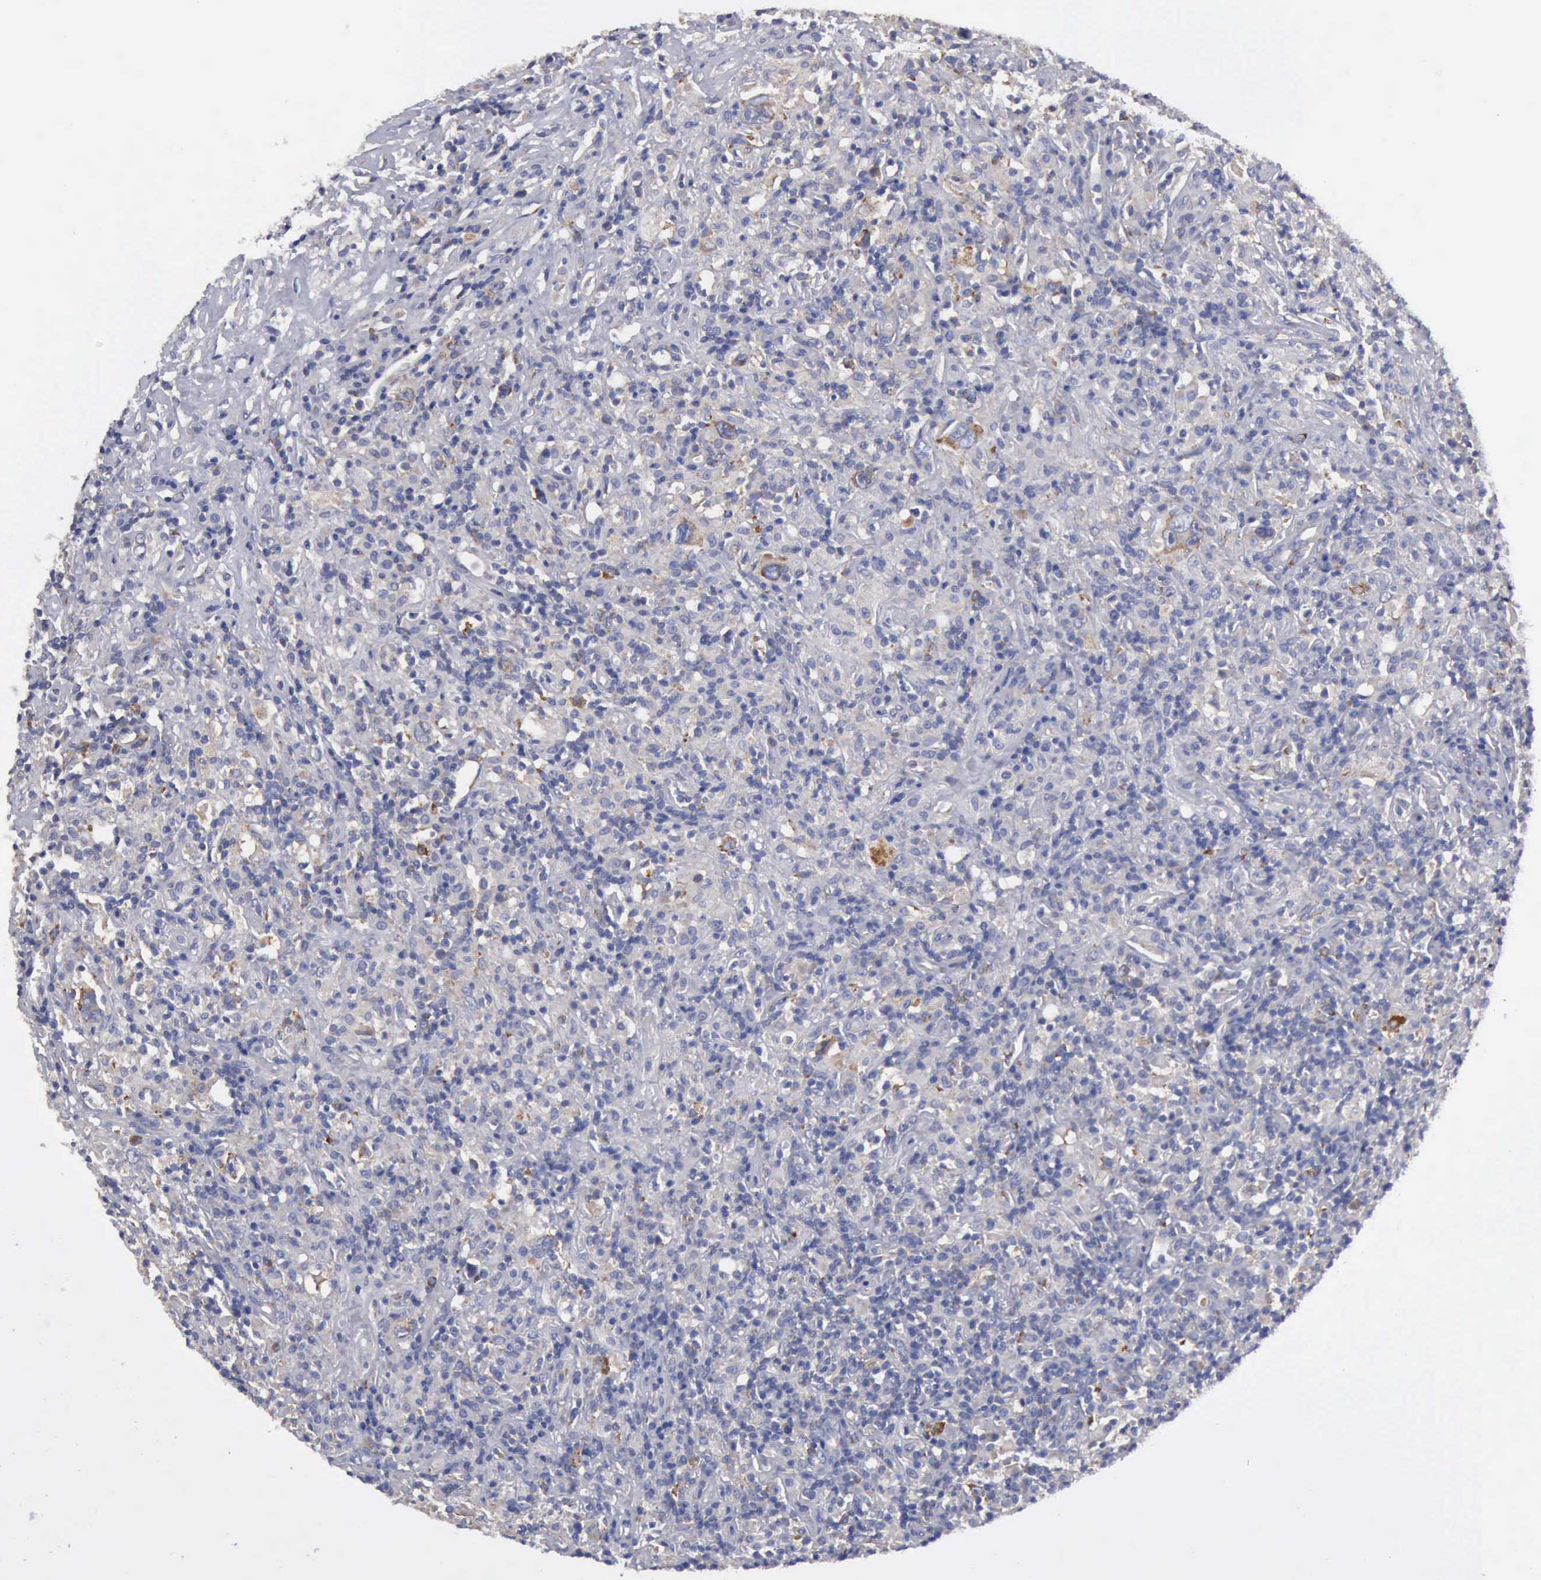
{"staining": {"intensity": "negative", "quantity": "none", "location": "none"}, "tissue": "lymphoma", "cell_type": "Tumor cells", "image_type": "cancer", "snomed": [{"axis": "morphology", "description": "Hodgkin's disease, NOS"}, {"axis": "topography", "description": "Lymph node"}], "caption": "IHC histopathology image of human Hodgkin's disease stained for a protein (brown), which exhibits no expression in tumor cells. The staining was performed using DAB to visualize the protein expression in brown, while the nuclei were stained in blue with hematoxylin (Magnification: 20x).", "gene": "TXLNG", "patient": {"sex": "male", "age": 46}}